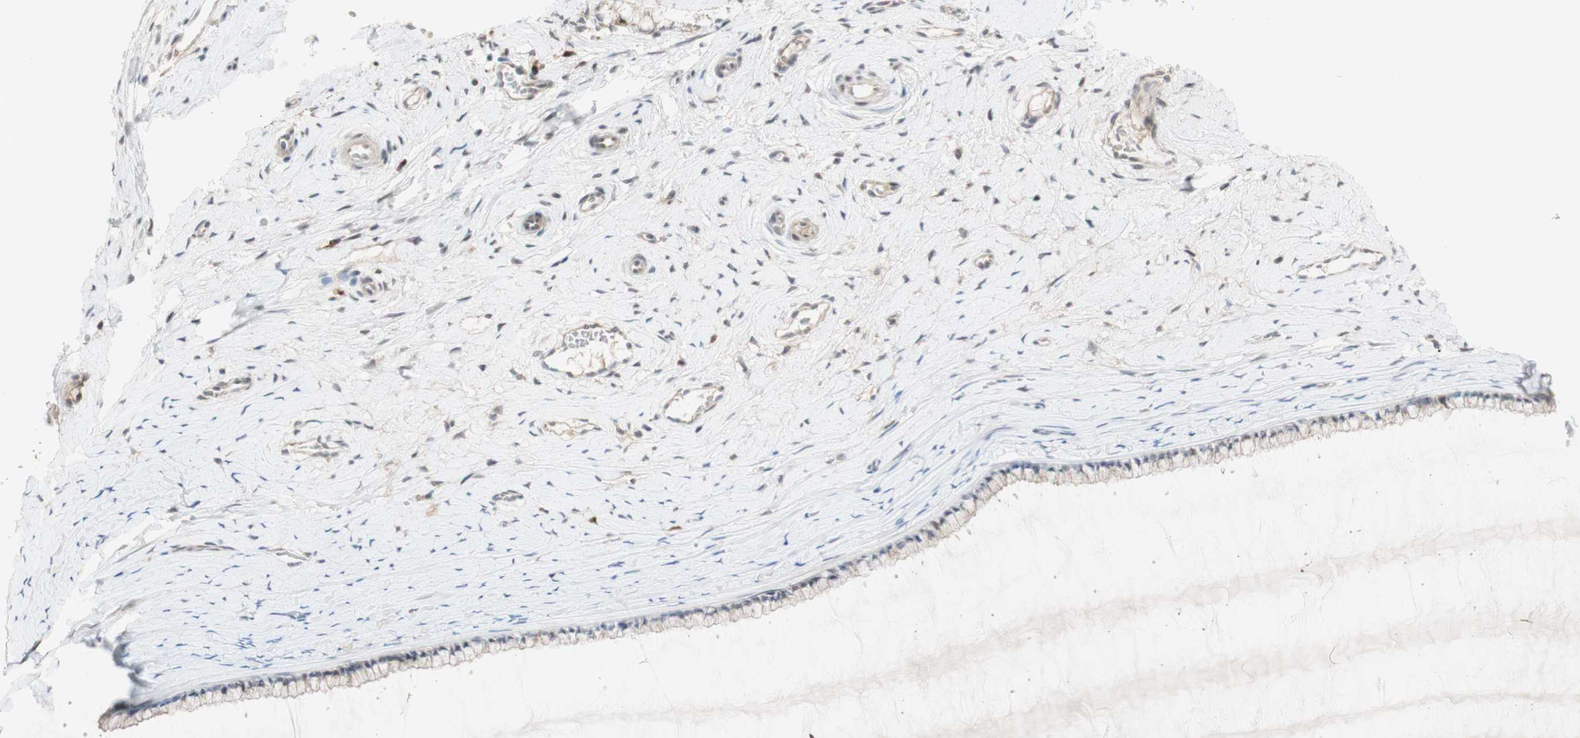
{"staining": {"intensity": "moderate", "quantity": ">75%", "location": "cytoplasmic/membranous"}, "tissue": "cervix", "cell_type": "Glandular cells", "image_type": "normal", "snomed": [{"axis": "morphology", "description": "Normal tissue, NOS"}, {"axis": "topography", "description": "Cervix"}], "caption": "Protein expression analysis of normal human cervix reveals moderate cytoplasmic/membranous expression in approximately >75% of glandular cells. (brown staining indicates protein expression, while blue staining denotes nuclei).", "gene": "CYLD", "patient": {"sex": "female", "age": 39}}